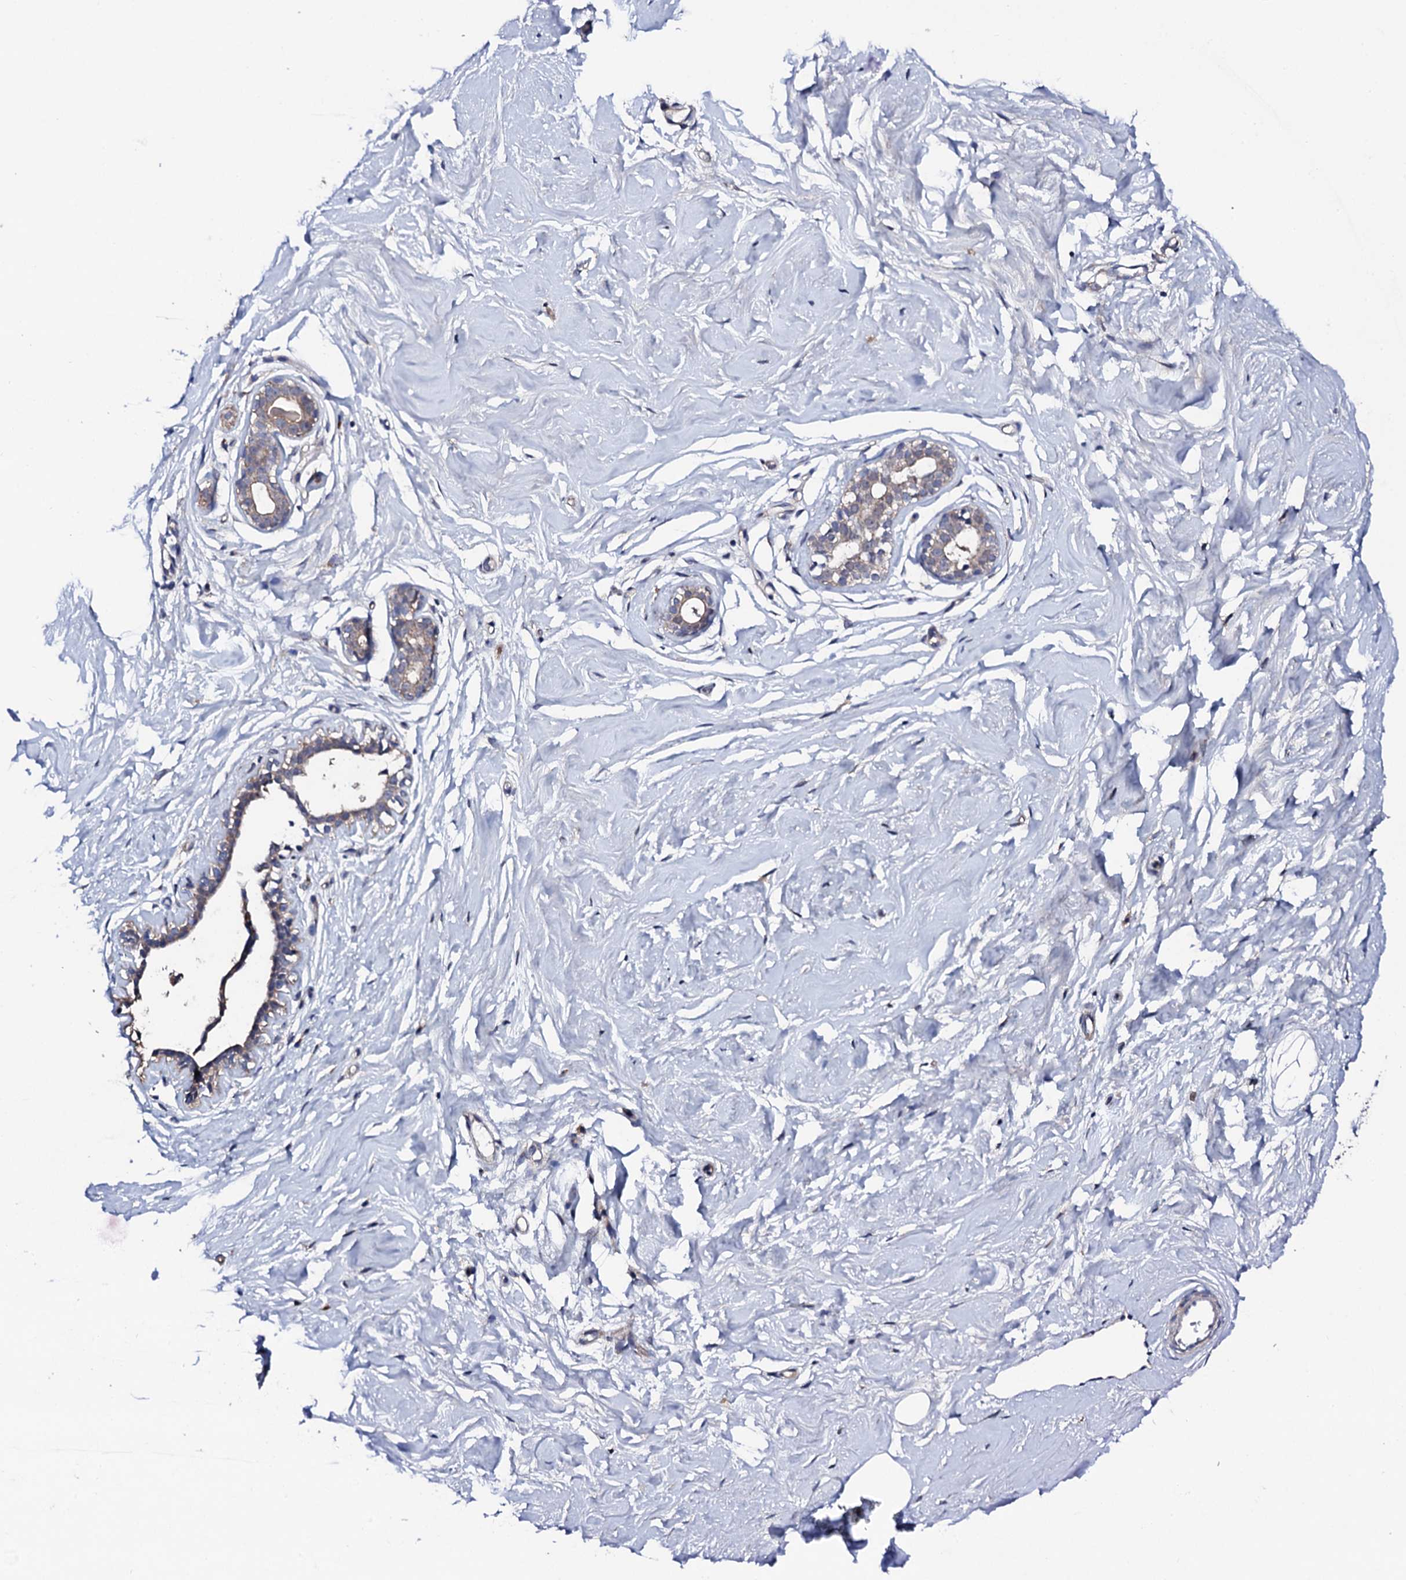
{"staining": {"intensity": "weak", "quantity": "25%-75%", "location": "cytoplasmic/membranous"}, "tissue": "breast", "cell_type": "Adipocytes", "image_type": "normal", "snomed": [{"axis": "morphology", "description": "Normal tissue, NOS"}, {"axis": "morphology", "description": "Adenoma, NOS"}, {"axis": "topography", "description": "Breast"}], "caption": "Immunohistochemistry (IHC) micrograph of unremarkable human breast stained for a protein (brown), which shows low levels of weak cytoplasmic/membranous staining in about 25%-75% of adipocytes.", "gene": "IP6K1", "patient": {"sex": "female", "age": 23}}